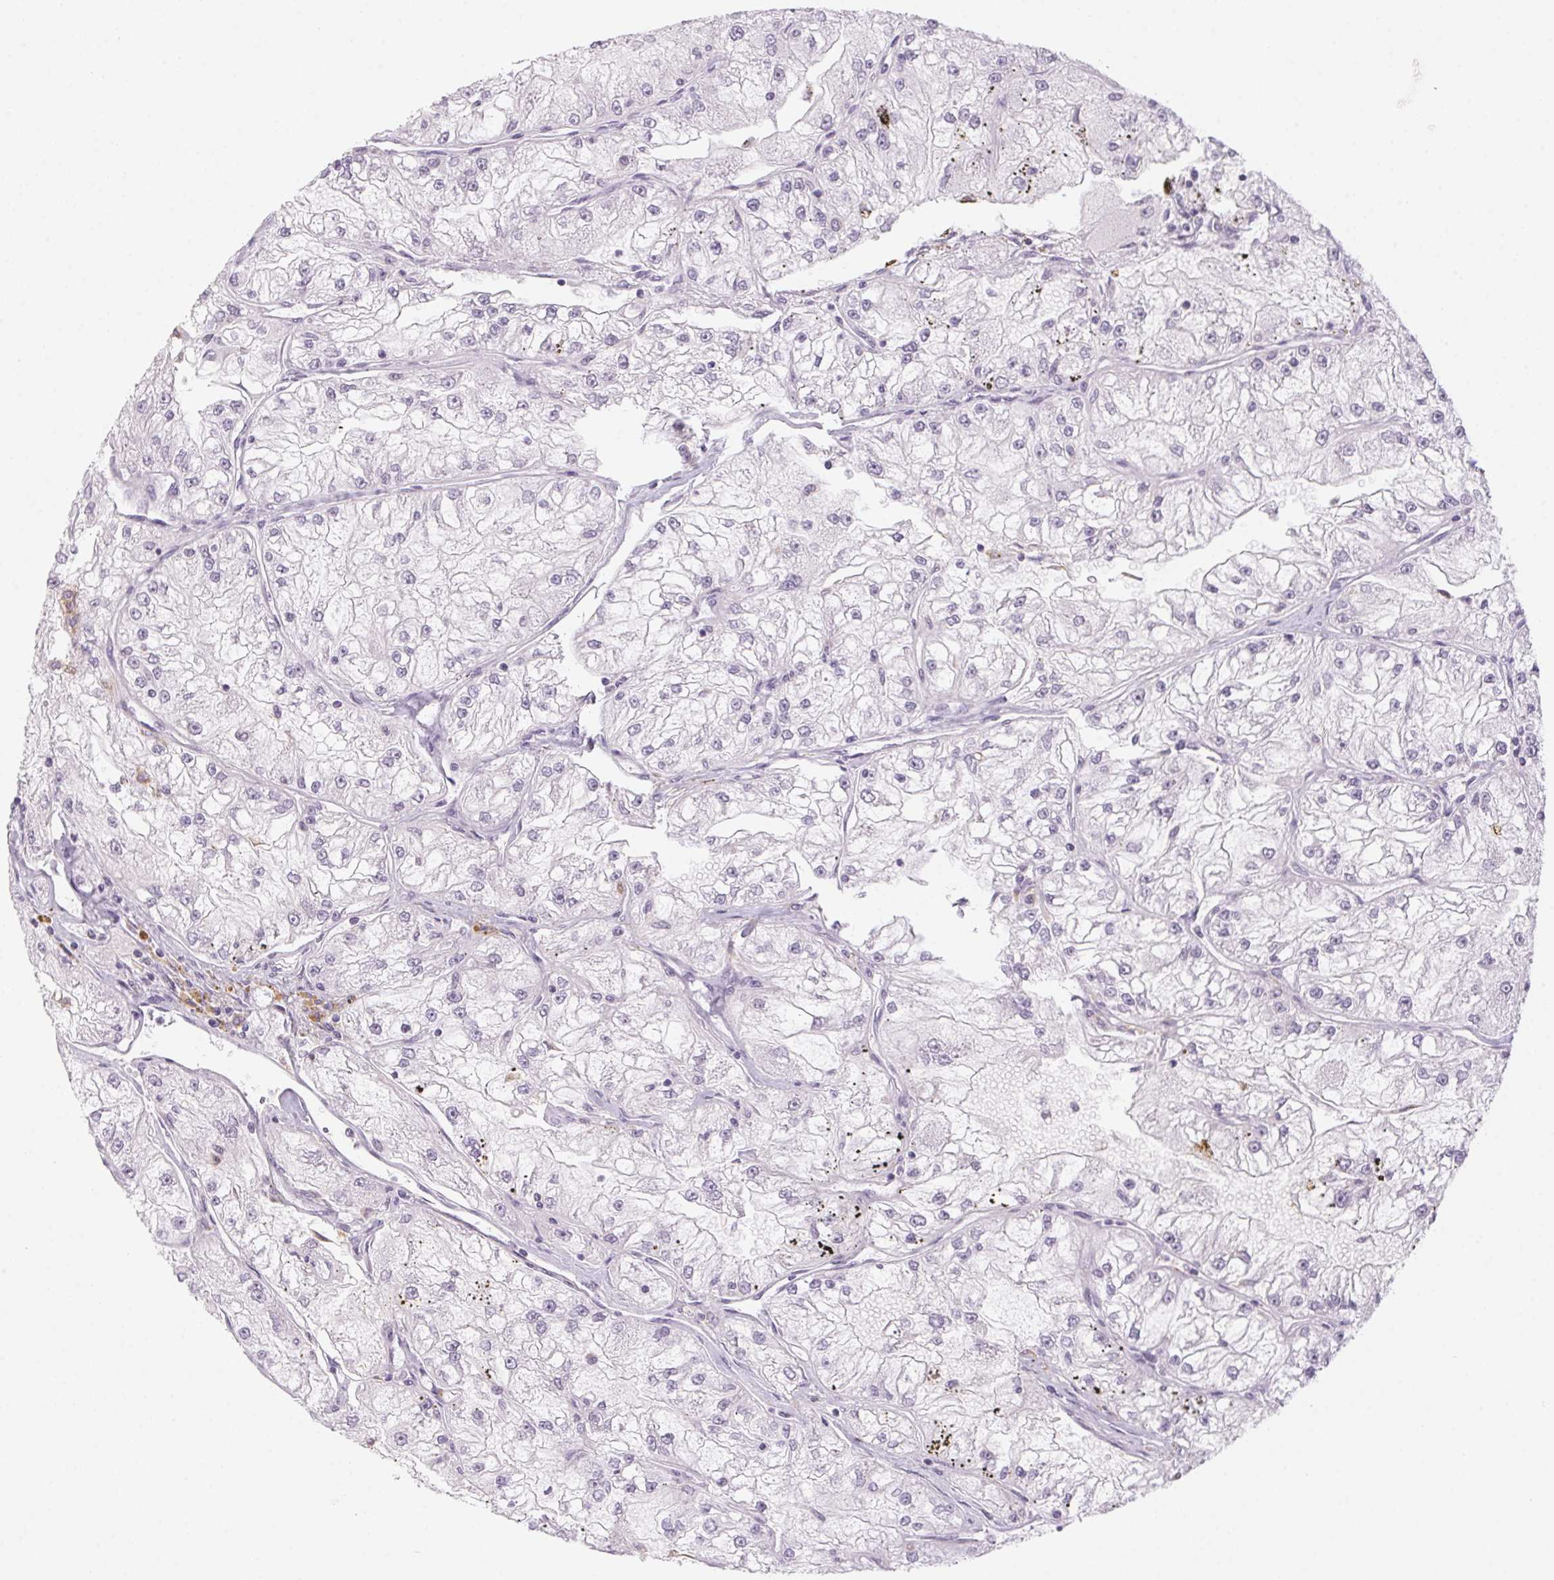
{"staining": {"intensity": "negative", "quantity": "none", "location": "none"}, "tissue": "renal cancer", "cell_type": "Tumor cells", "image_type": "cancer", "snomed": [{"axis": "morphology", "description": "Adenocarcinoma, NOS"}, {"axis": "topography", "description": "Kidney"}], "caption": "There is no significant staining in tumor cells of adenocarcinoma (renal).", "gene": "PRPH", "patient": {"sex": "female", "age": 72}}